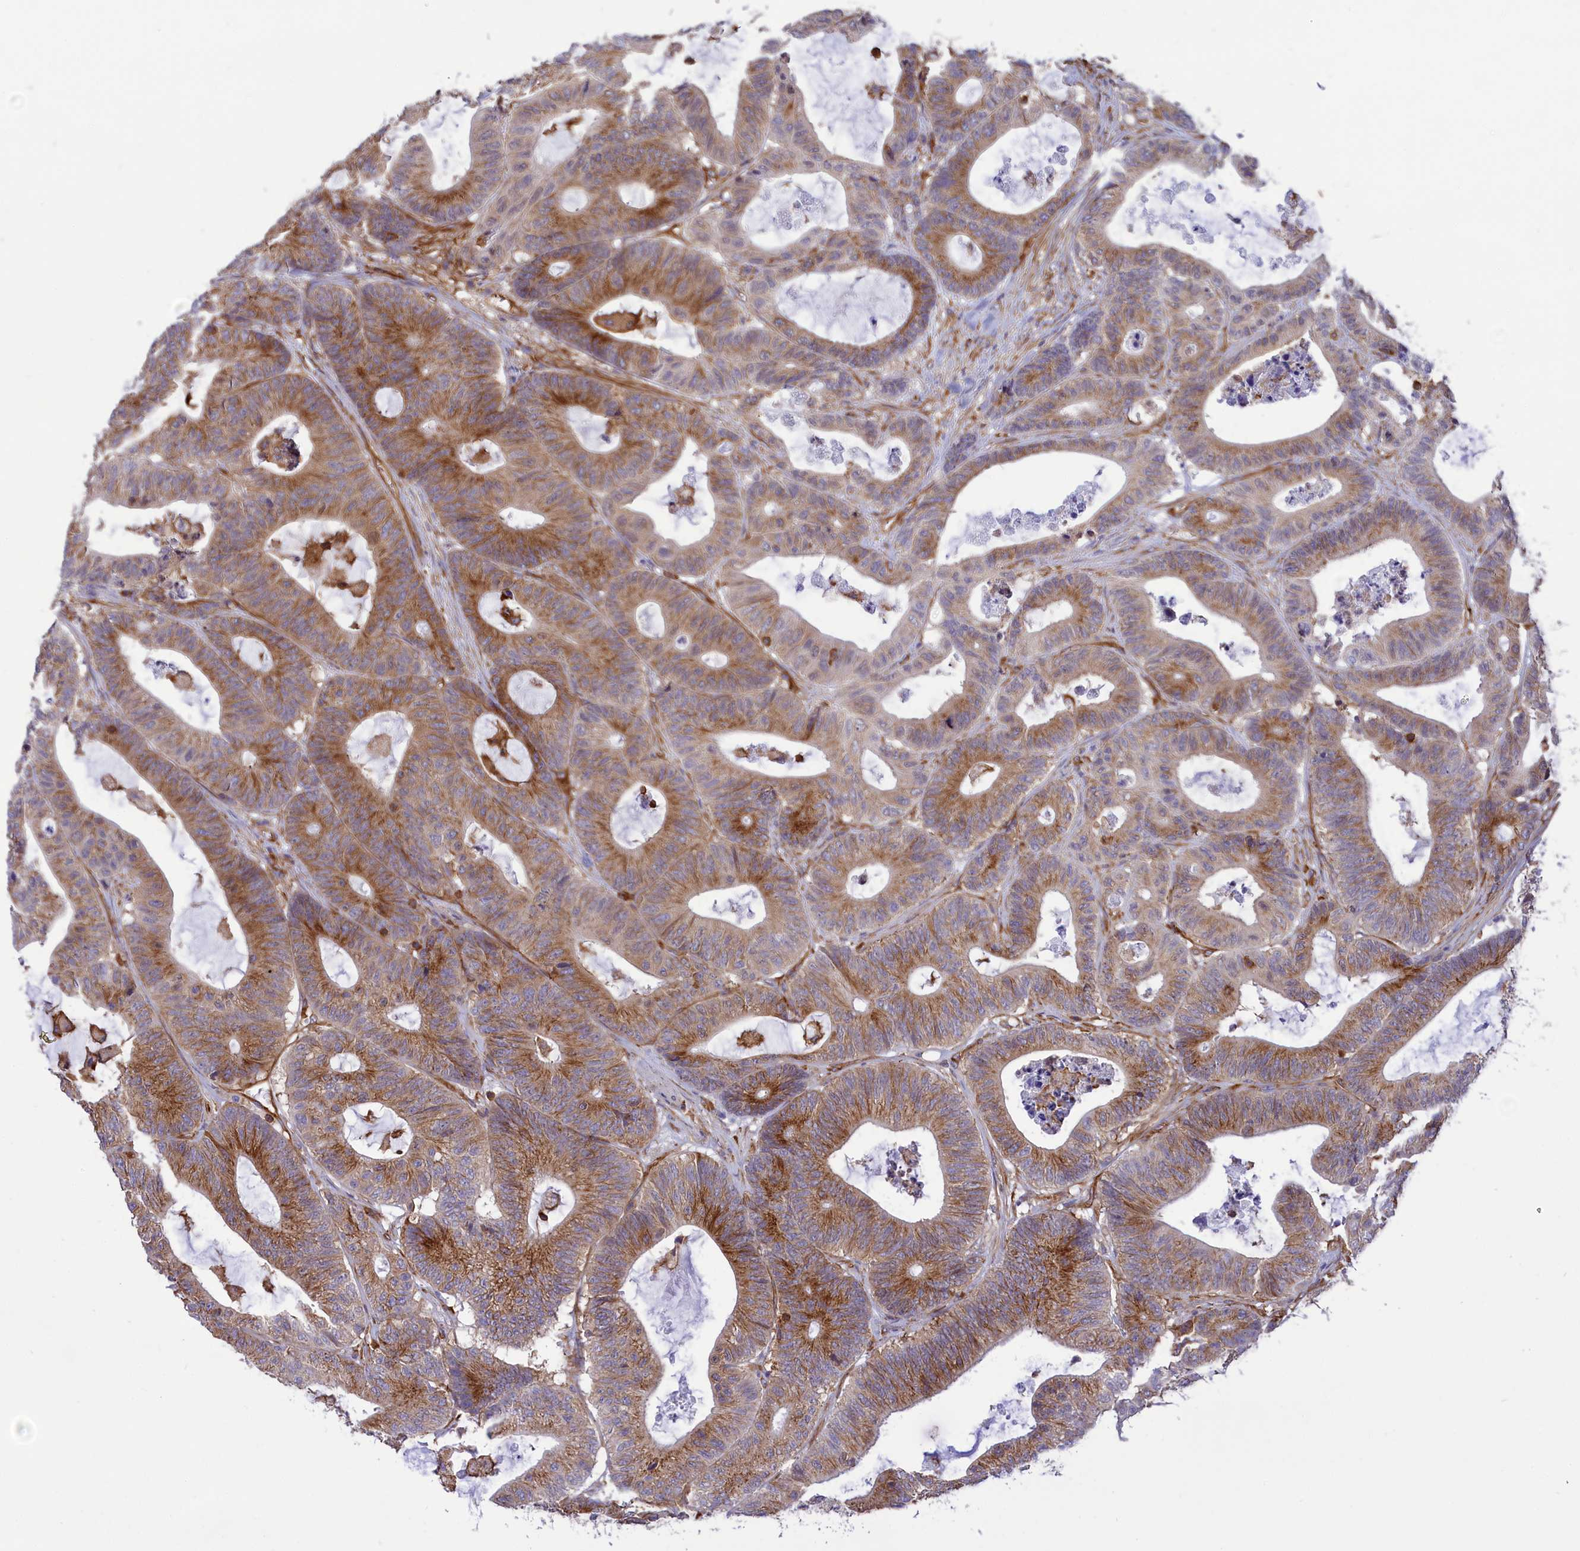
{"staining": {"intensity": "moderate", "quantity": ">75%", "location": "cytoplasmic/membranous"}, "tissue": "colorectal cancer", "cell_type": "Tumor cells", "image_type": "cancer", "snomed": [{"axis": "morphology", "description": "Adenocarcinoma, NOS"}, {"axis": "topography", "description": "Colon"}], "caption": "Protein analysis of adenocarcinoma (colorectal) tissue reveals moderate cytoplasmic/membranous expression in about >75% of tumor cells. (DAB = brown stain, brightfield microscopy at high magnification).", "gene": "SEPTIN9", "patient": {"sex": "female", "age": 84}}